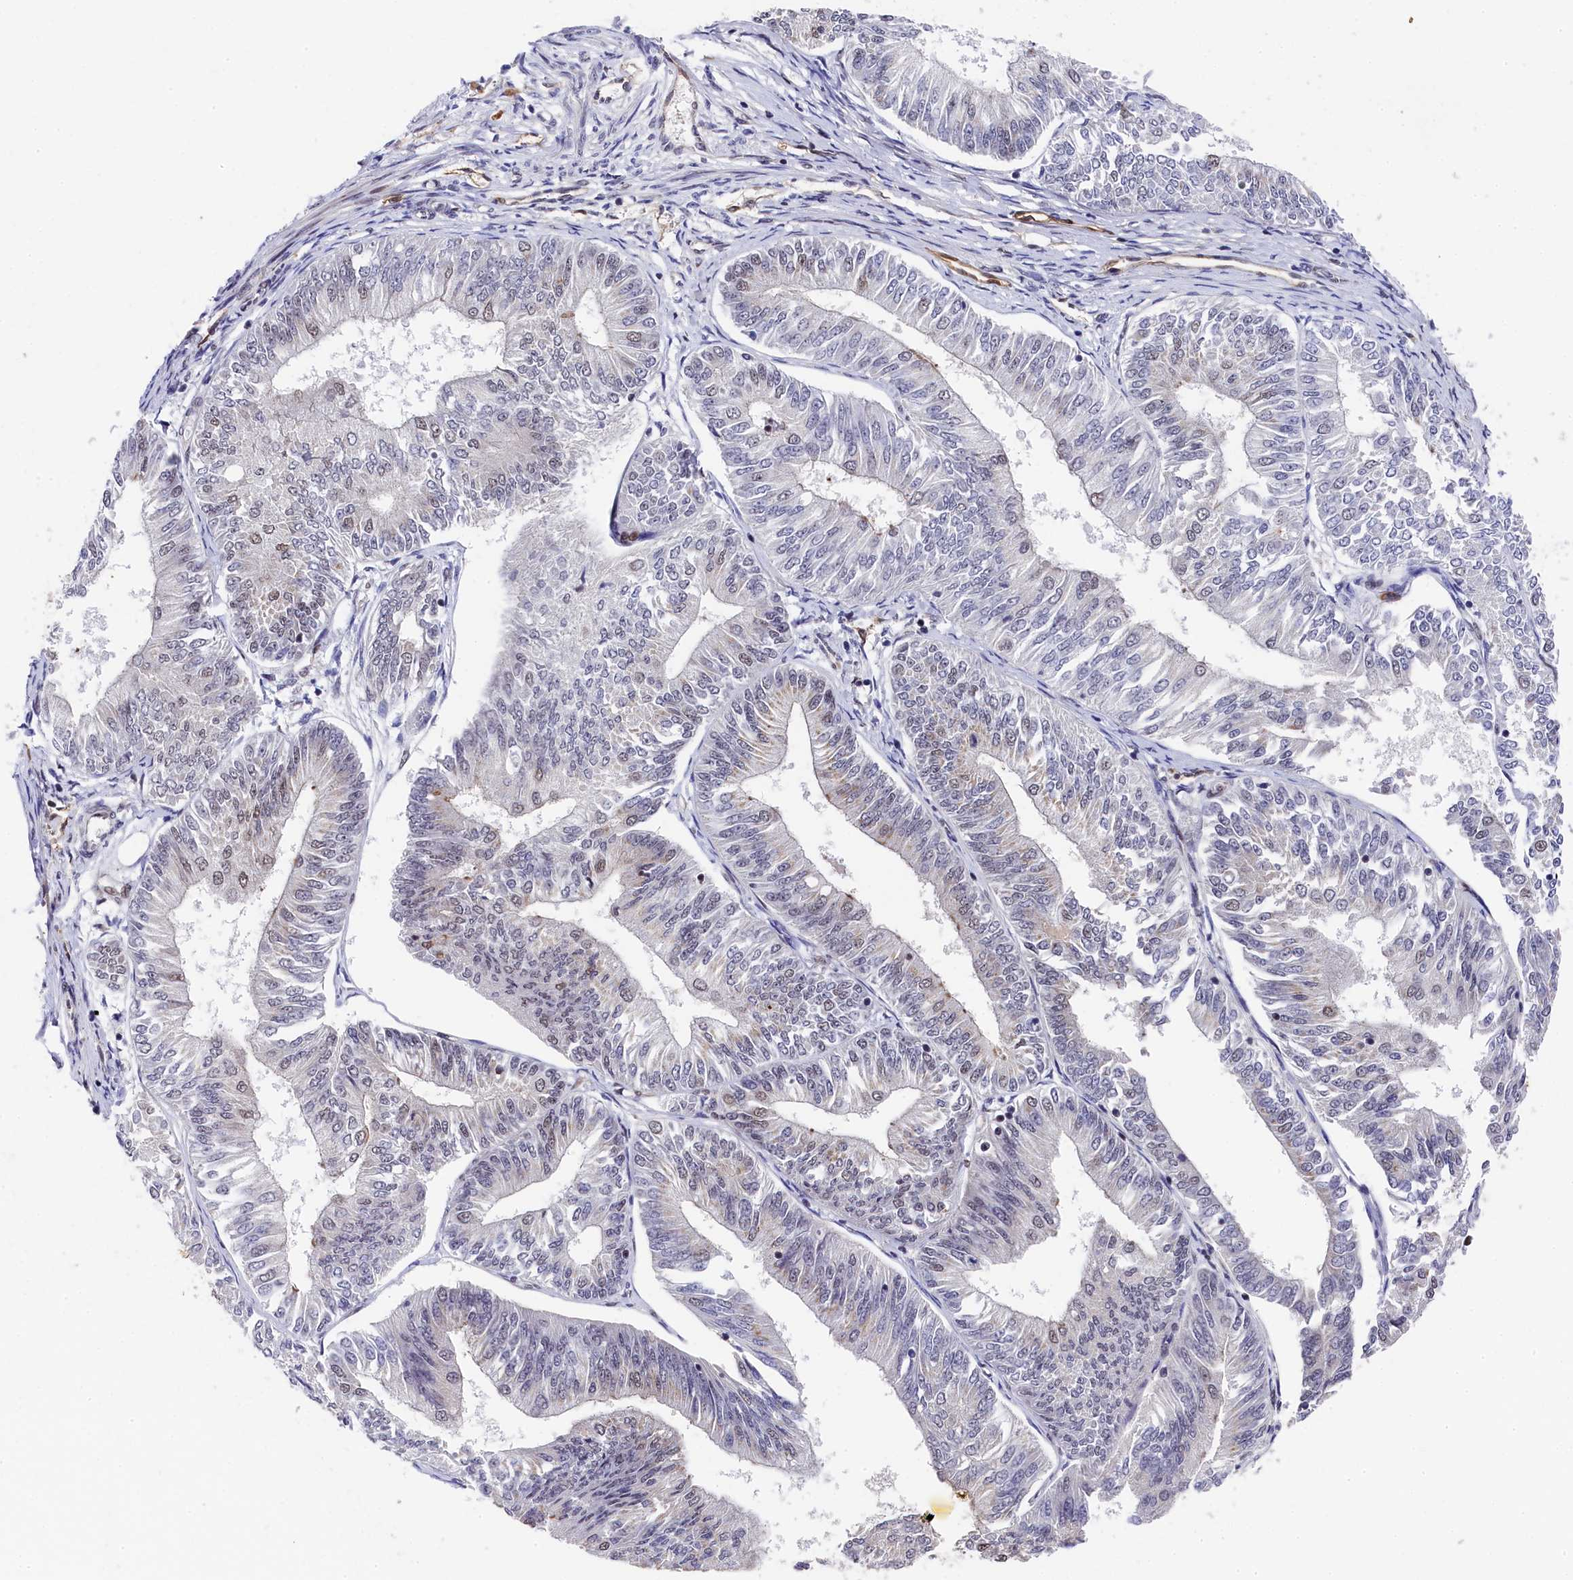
{"staining": {"intensity": "weak", "quantity": "<25%", "location": "nuclear"}, "tissue": "endometrial cancer", "cell_type": "Tumor cells", "image_type": "cancer", "snomed": [{"axis": "morphology", "description": "Adenocarcinoma, NOS"}, {"axis": "topography", "description": "Endometrium"}], "caption": "This is an IHC micrograph of endometrial adenocarcinoma. There is no staining in tumor cells.", "gene": "ADIG", "patient": {"sex": "female", "age": 58}}